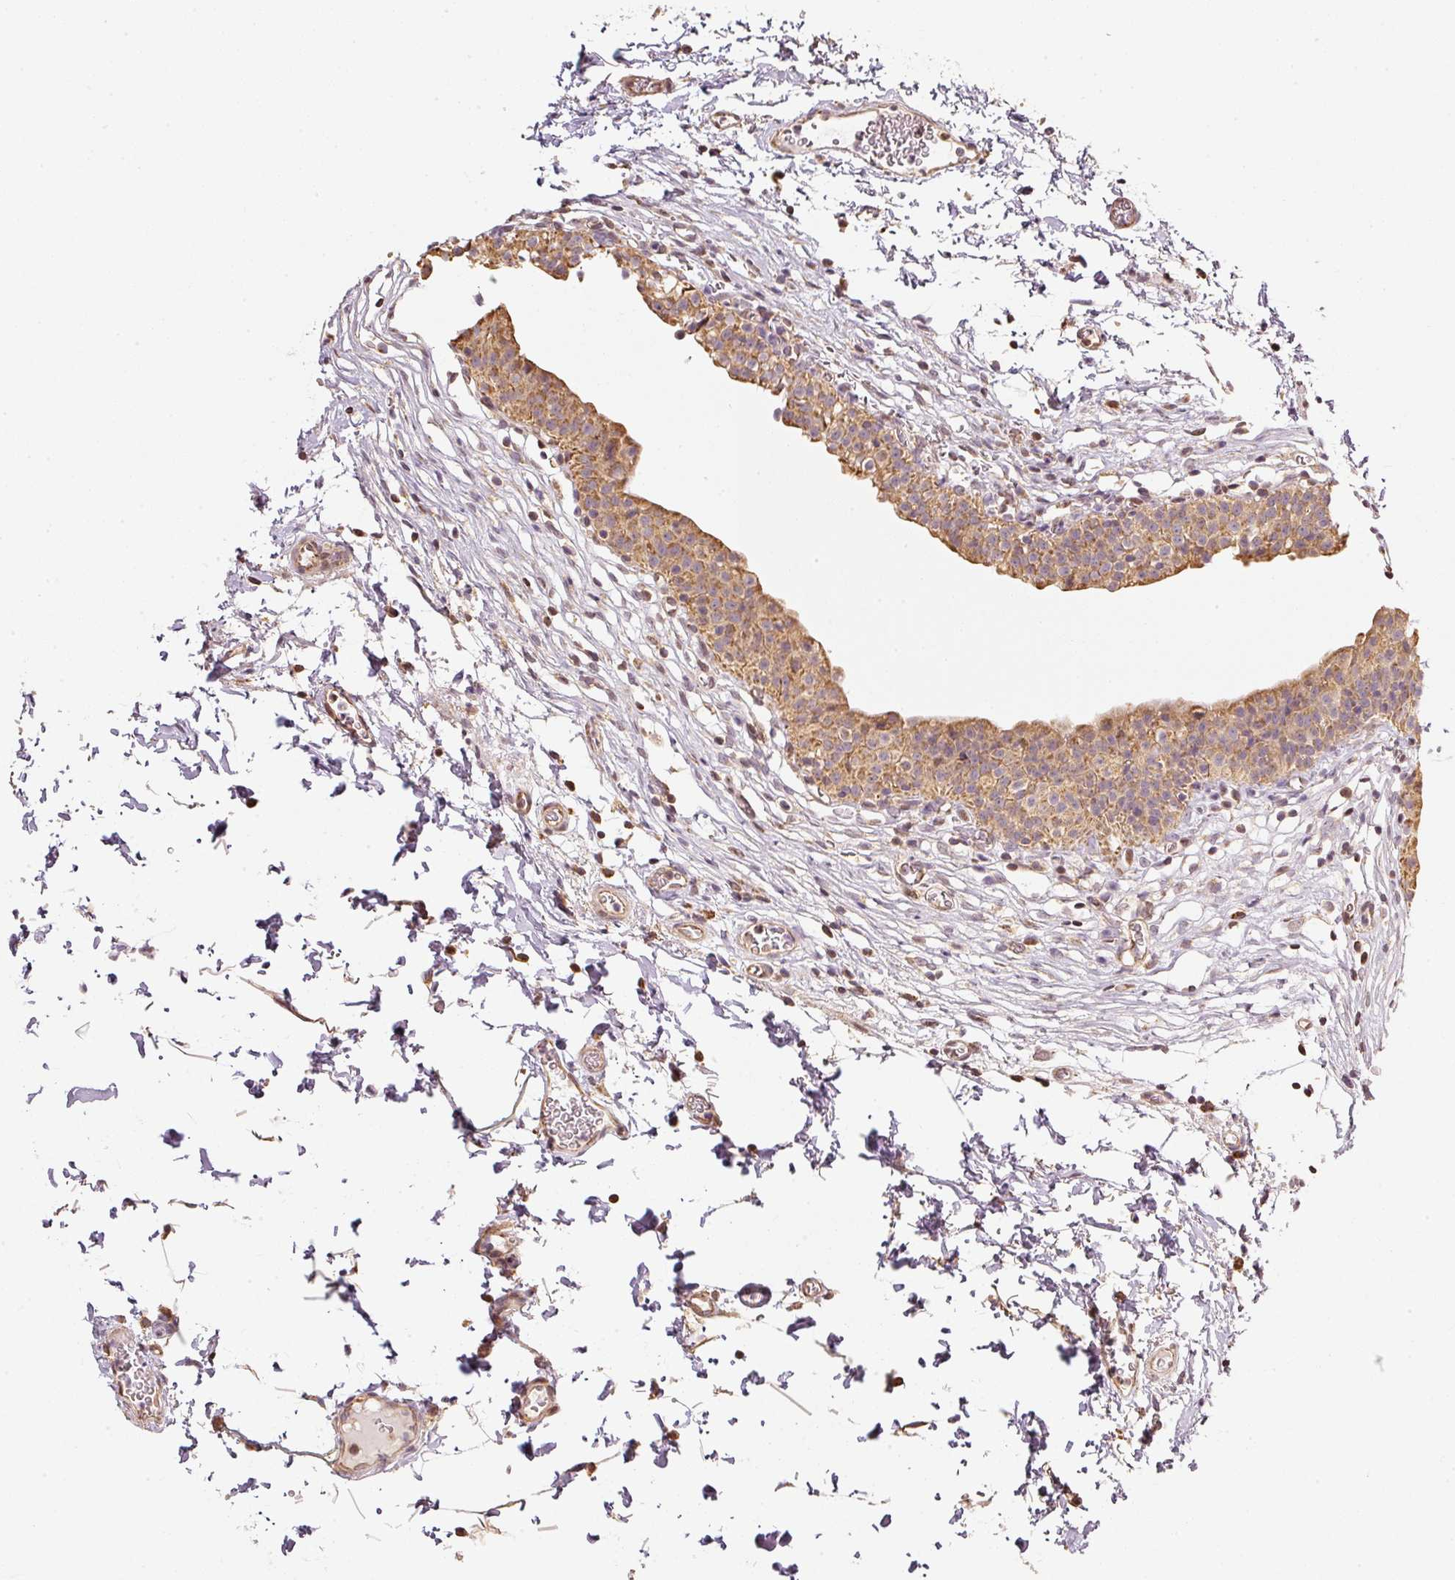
{"staining": {"intensity": "moderate", "quantity": ">75%", "location": "cytoplasmic/membranous"}, "tissue": "urinary bladder", "cell_type": "Urothelial cells", "image_type": "normal", "snomed": [{"axis": "morphology", "description": "Normal tissue, NOS"}, {"axis": "topography", "description": "Urinary bladder"}, {"axis": "topography", "description": "Peripheral nerve tissue"}], "caption": "Protein analysis of unremarkable urinary bladder displays moderate cytoplasmic/membranous staining in about >75% of urothelial cells. The staining was performed using DAB (3,3'-diaminobenzidine), with brown indicating positive protein expression. Nuclei are stained blue with hematoxylin.", "gene": "RAB35", "patient": {"sex": "male", "age": 55}}